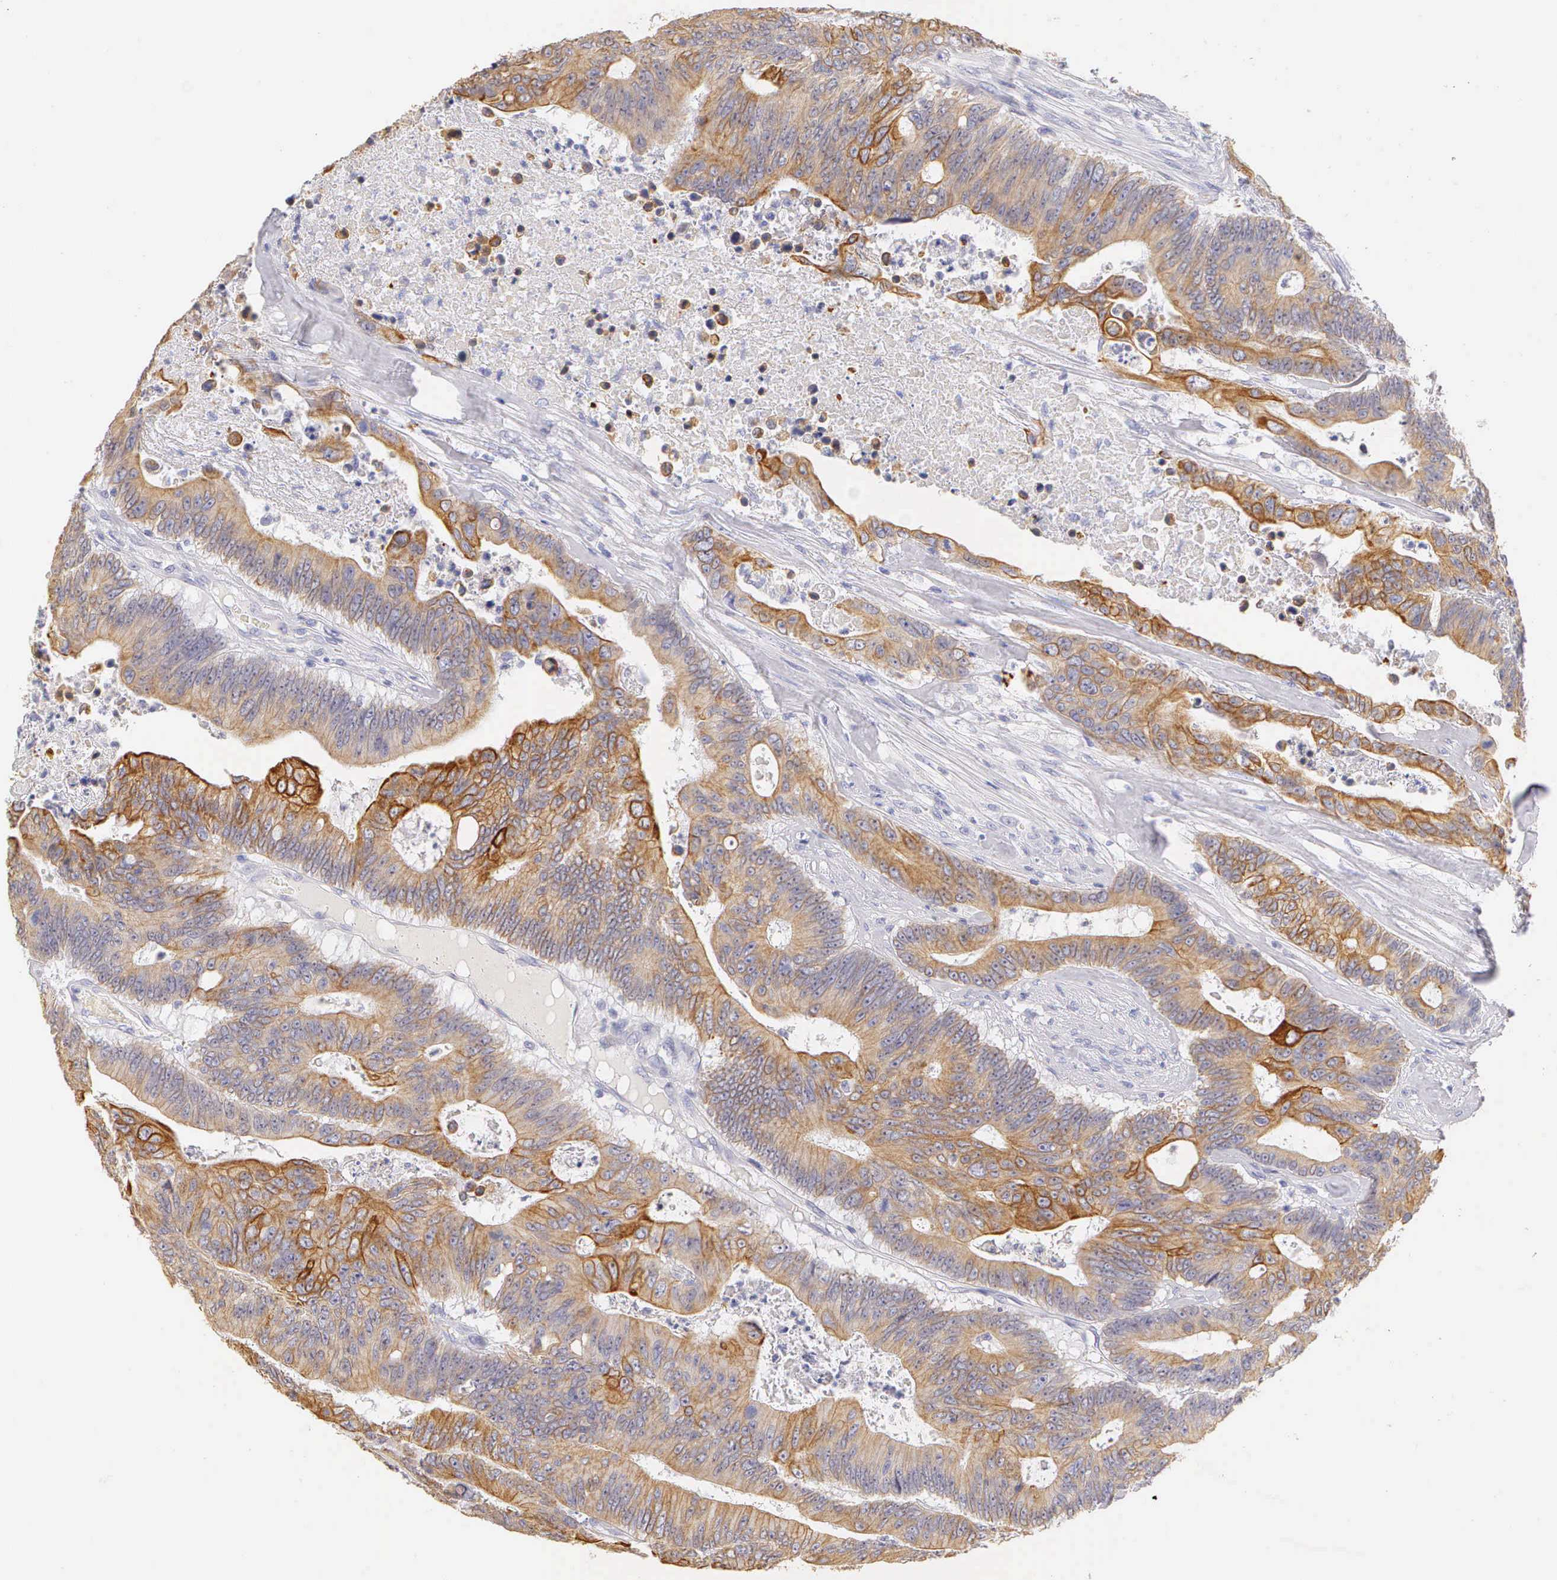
{"staining": {"intensity": "moderate", "quantity": ">75%", "location": "cytoplasmic/membranous"}, "tissue": "colorectal cancer", "cell_type": "Tumor cells", "image_type": "cancer", "snomed": [{"axis": "morphology", "description": "Adenocarcinoma, NOS"}, {"axis": "topography", "description": "Colon"}], "caption": "Tumor cells reveal medium levels of moderate cytoplasmic/membranous expression in about >75% of cells in colorectal cancer (adenocarcinoma).", "gene": "KRT17", "patient": {"sex": "male", "age": 65}}